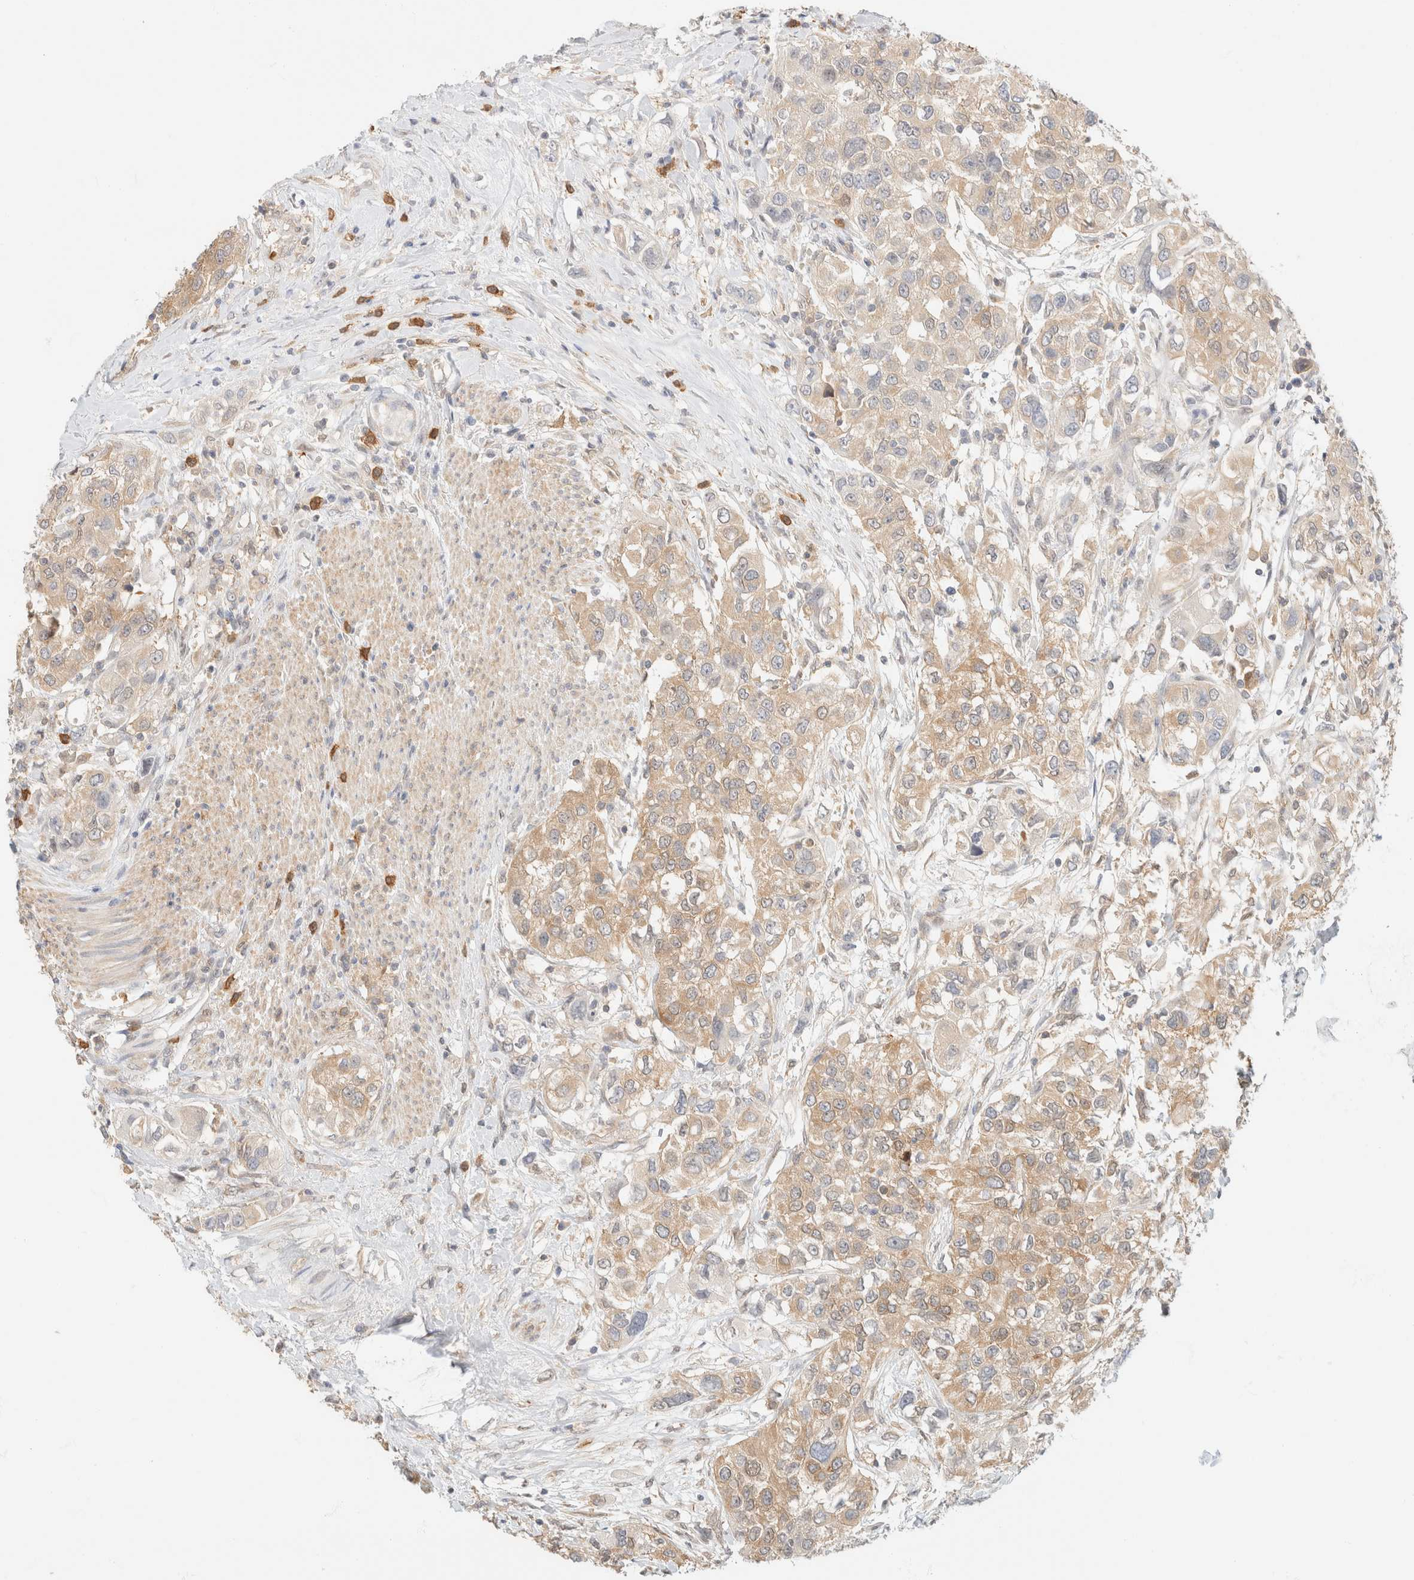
{"staining": {"intensity": "moderate", "quantity": ">75%", "location": "cytoplasmic/membranous"}, "tissue": "urothelial cancer", "cell_type": "Tumor cells", "image_type": "cancer", "snomed": [{"axis": "morphology", "description": "Urothelial carcinoma, High grade"}, {"axis": "topography", "description": "Urinary bladder"}], "caption": "This is a photomicrograph of immunohistochemistry (IHC) staining of urothelial cancer, which shows moderate positivity in the cytoplasmic/membranous of tumor cells.", "gene": "GPI", "patient": {"sex": "female", "age": 80}}